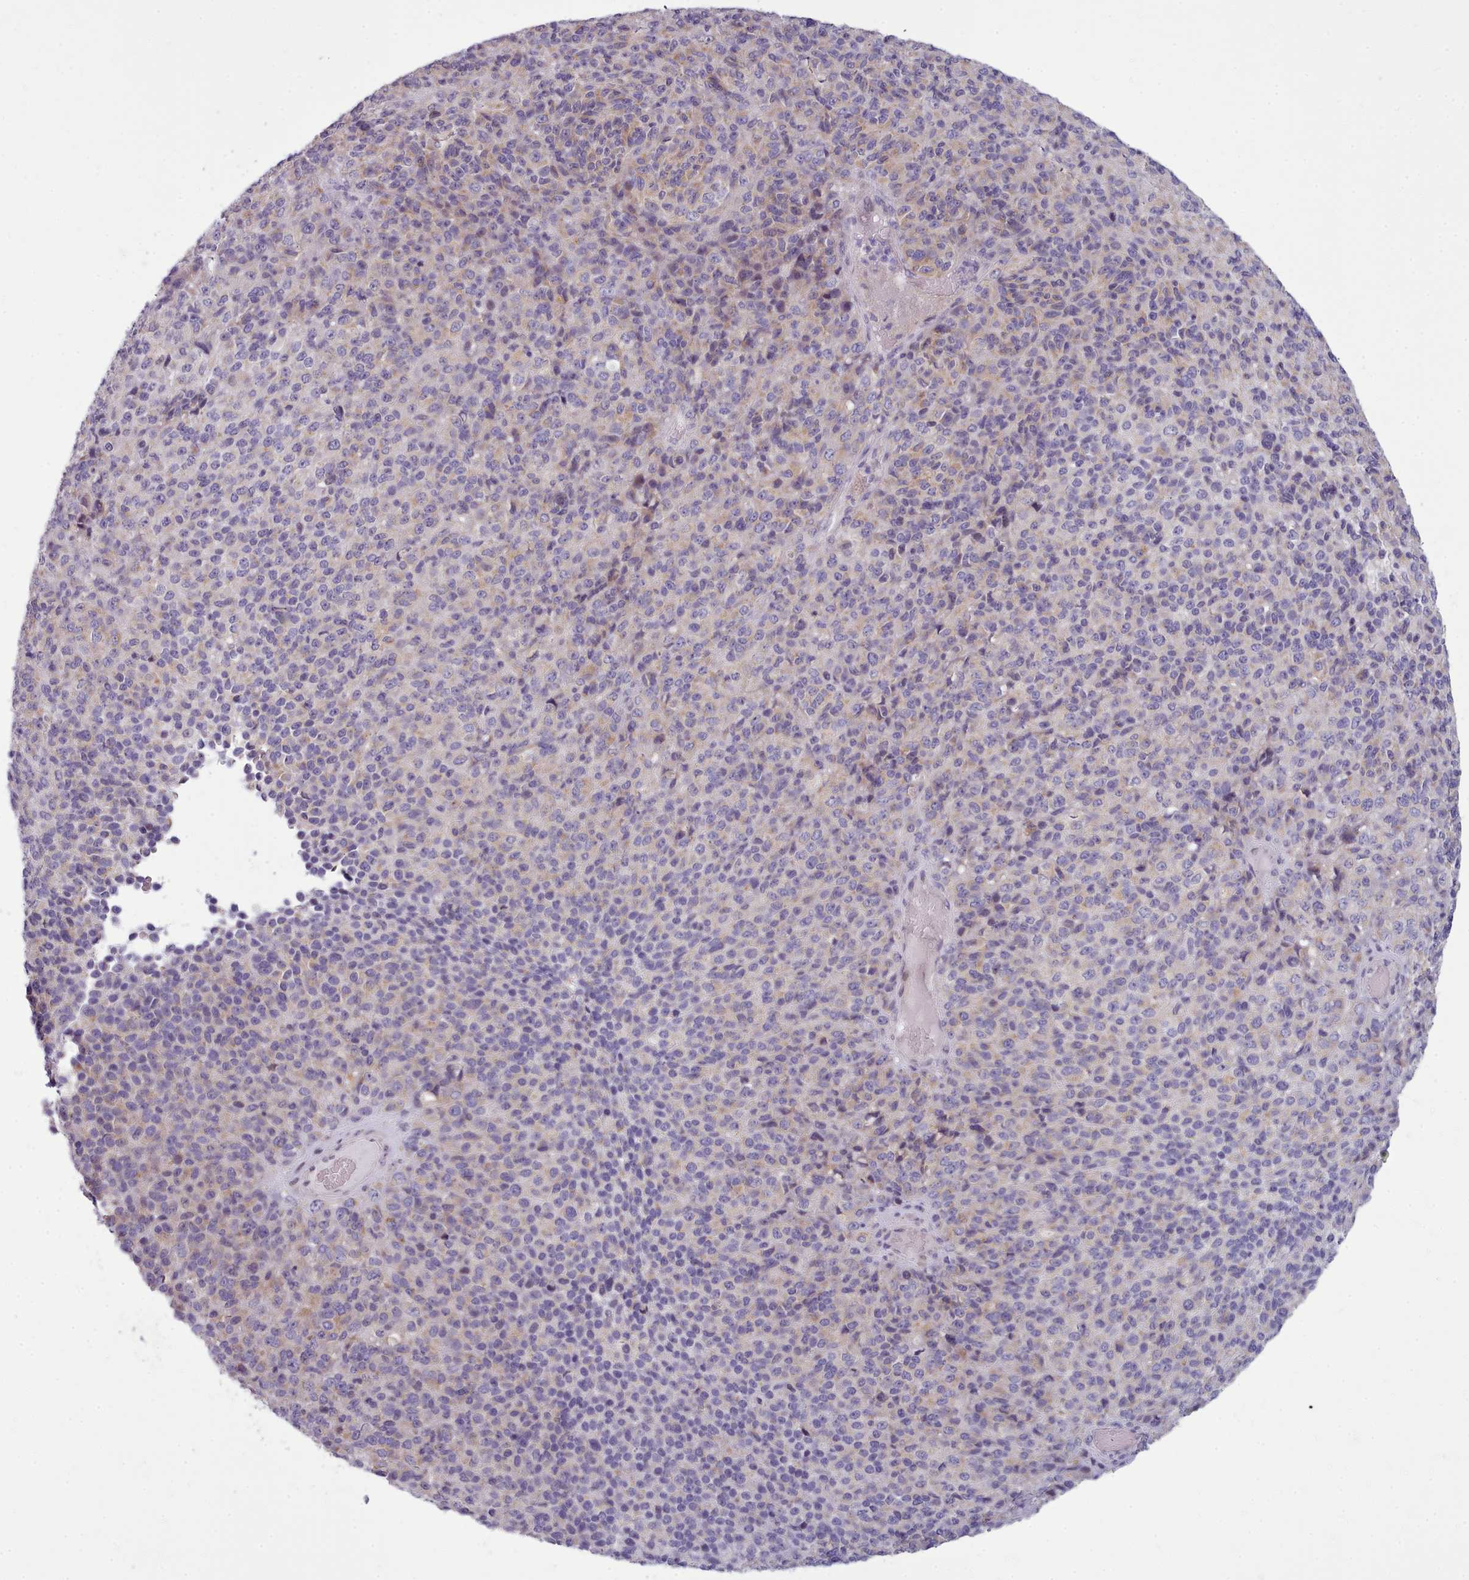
{"staining": {"intensity": "weak", "quantity": "25%-75%", "location": "cytoplasmic/membranous"}, "tissue": "melanoma", "cell_type": "Tumor cells", "image_type": "cancer", "snomed": [{"axis": "morphology", "description": "Malignant melanoma, Metastatic site"}, {"axis": "topography", "description": "Brain"}], "caption": "Protein expression analysis of human melanoma reveals weak cytoplasmic/membranous expression in approximately 25%-75% of tumor cells.", "gene": "MYRFL", "patient": {"sex": "female", "age": 56}}